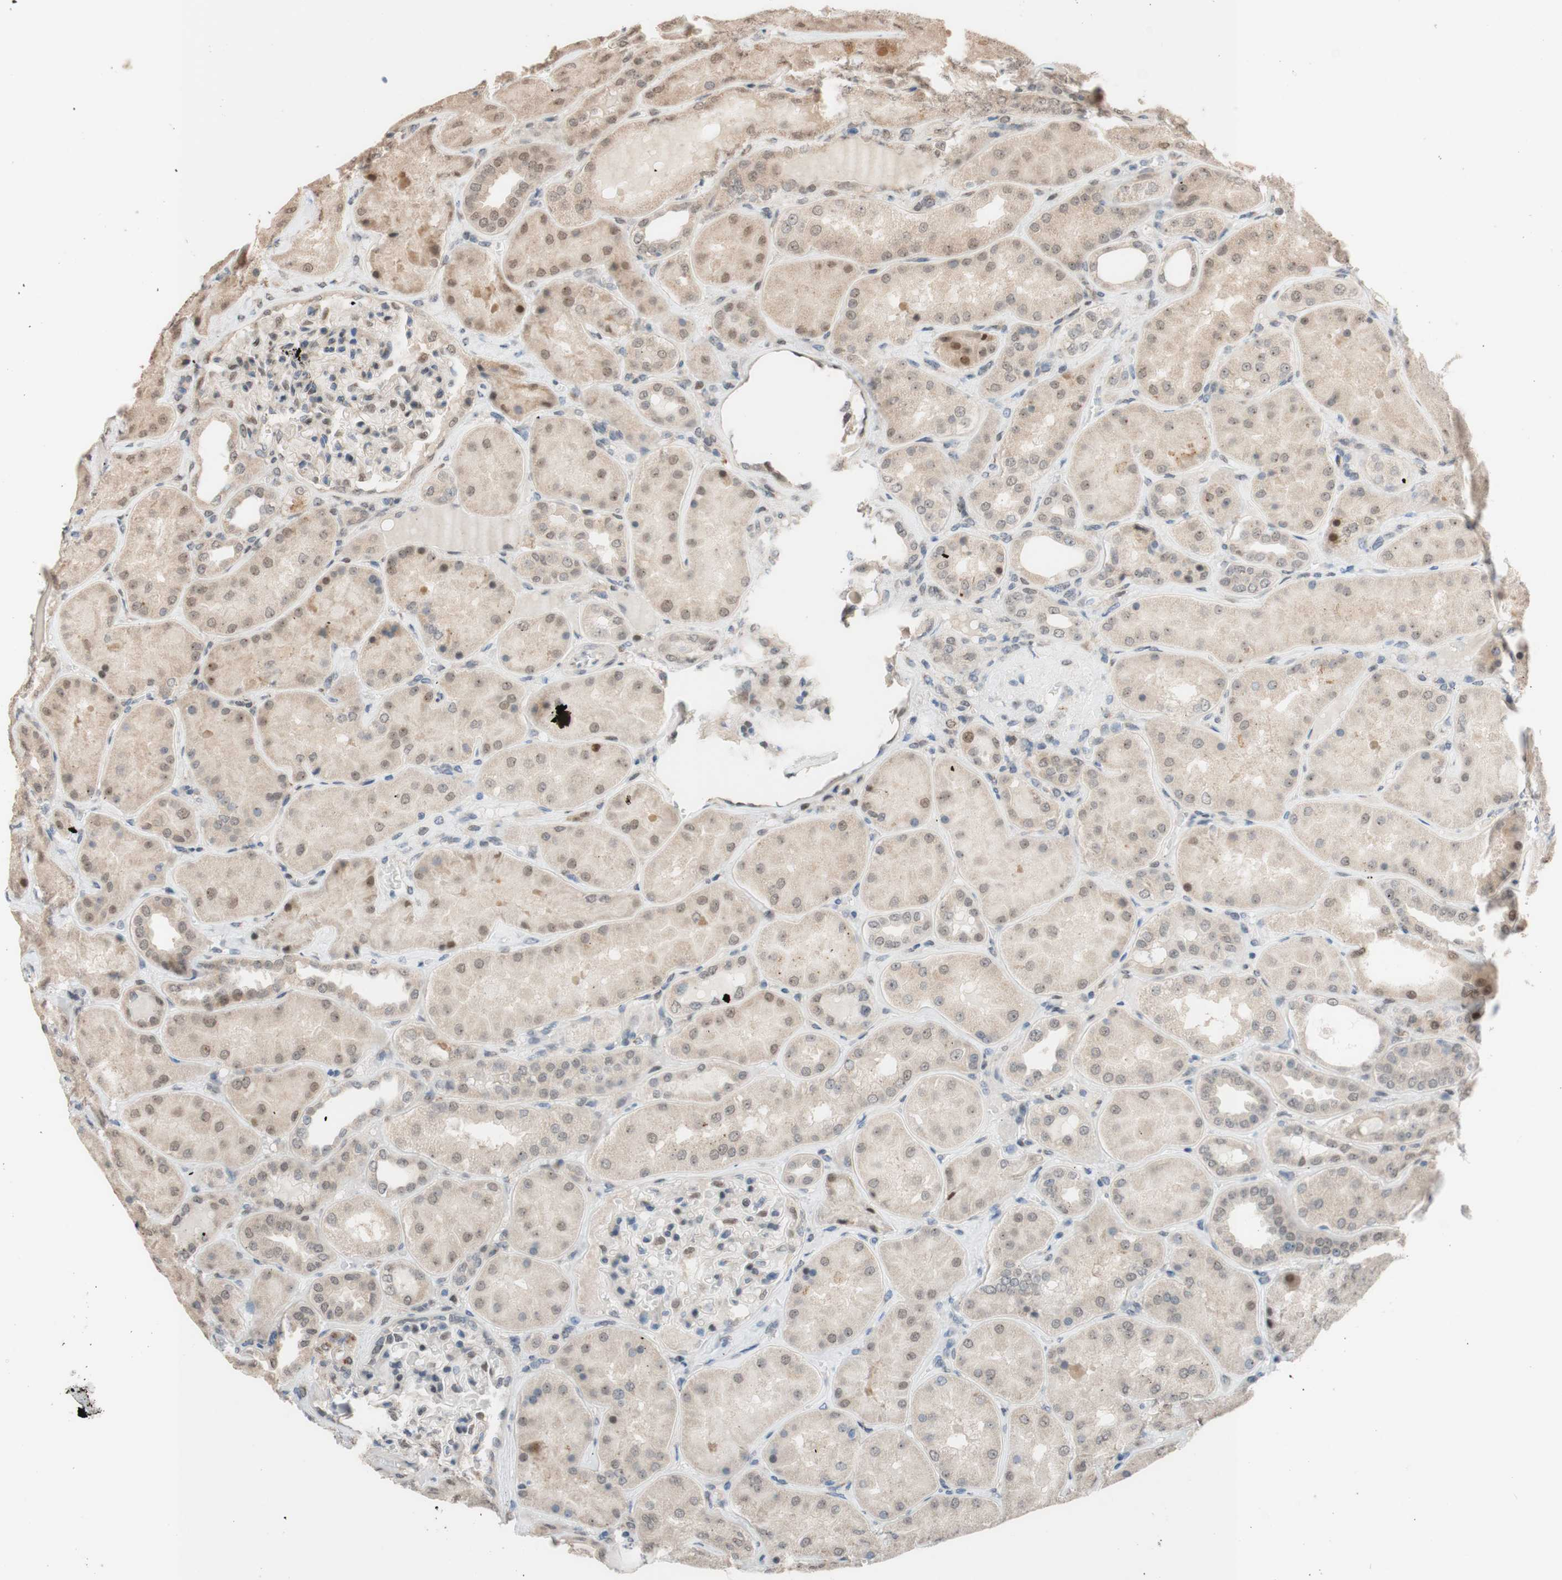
{"staining": {"intensity": "weak", "quantity": "<25%", "location": "cytoplasmic/membranous"}, "tissue": "kidney", "cell_type": "Cells in glomeruli", "image_type": "normal", "snomed": [{"axis": "morphology", "description": "Normal tissue, NOS"}, {"axis": "topography", "description": "Kidney"}], "caption": "This is a histopathology image of immunohistochemistry staining of normal kidney, which shows no expression in cells in glomeruli. Brightfield microscopy of IHC stained with DAB (brown) and hematoxylin (blue), captured at high magnification.", "gene": "CCNC", "patient": {"sex": "female", "age": 56}}